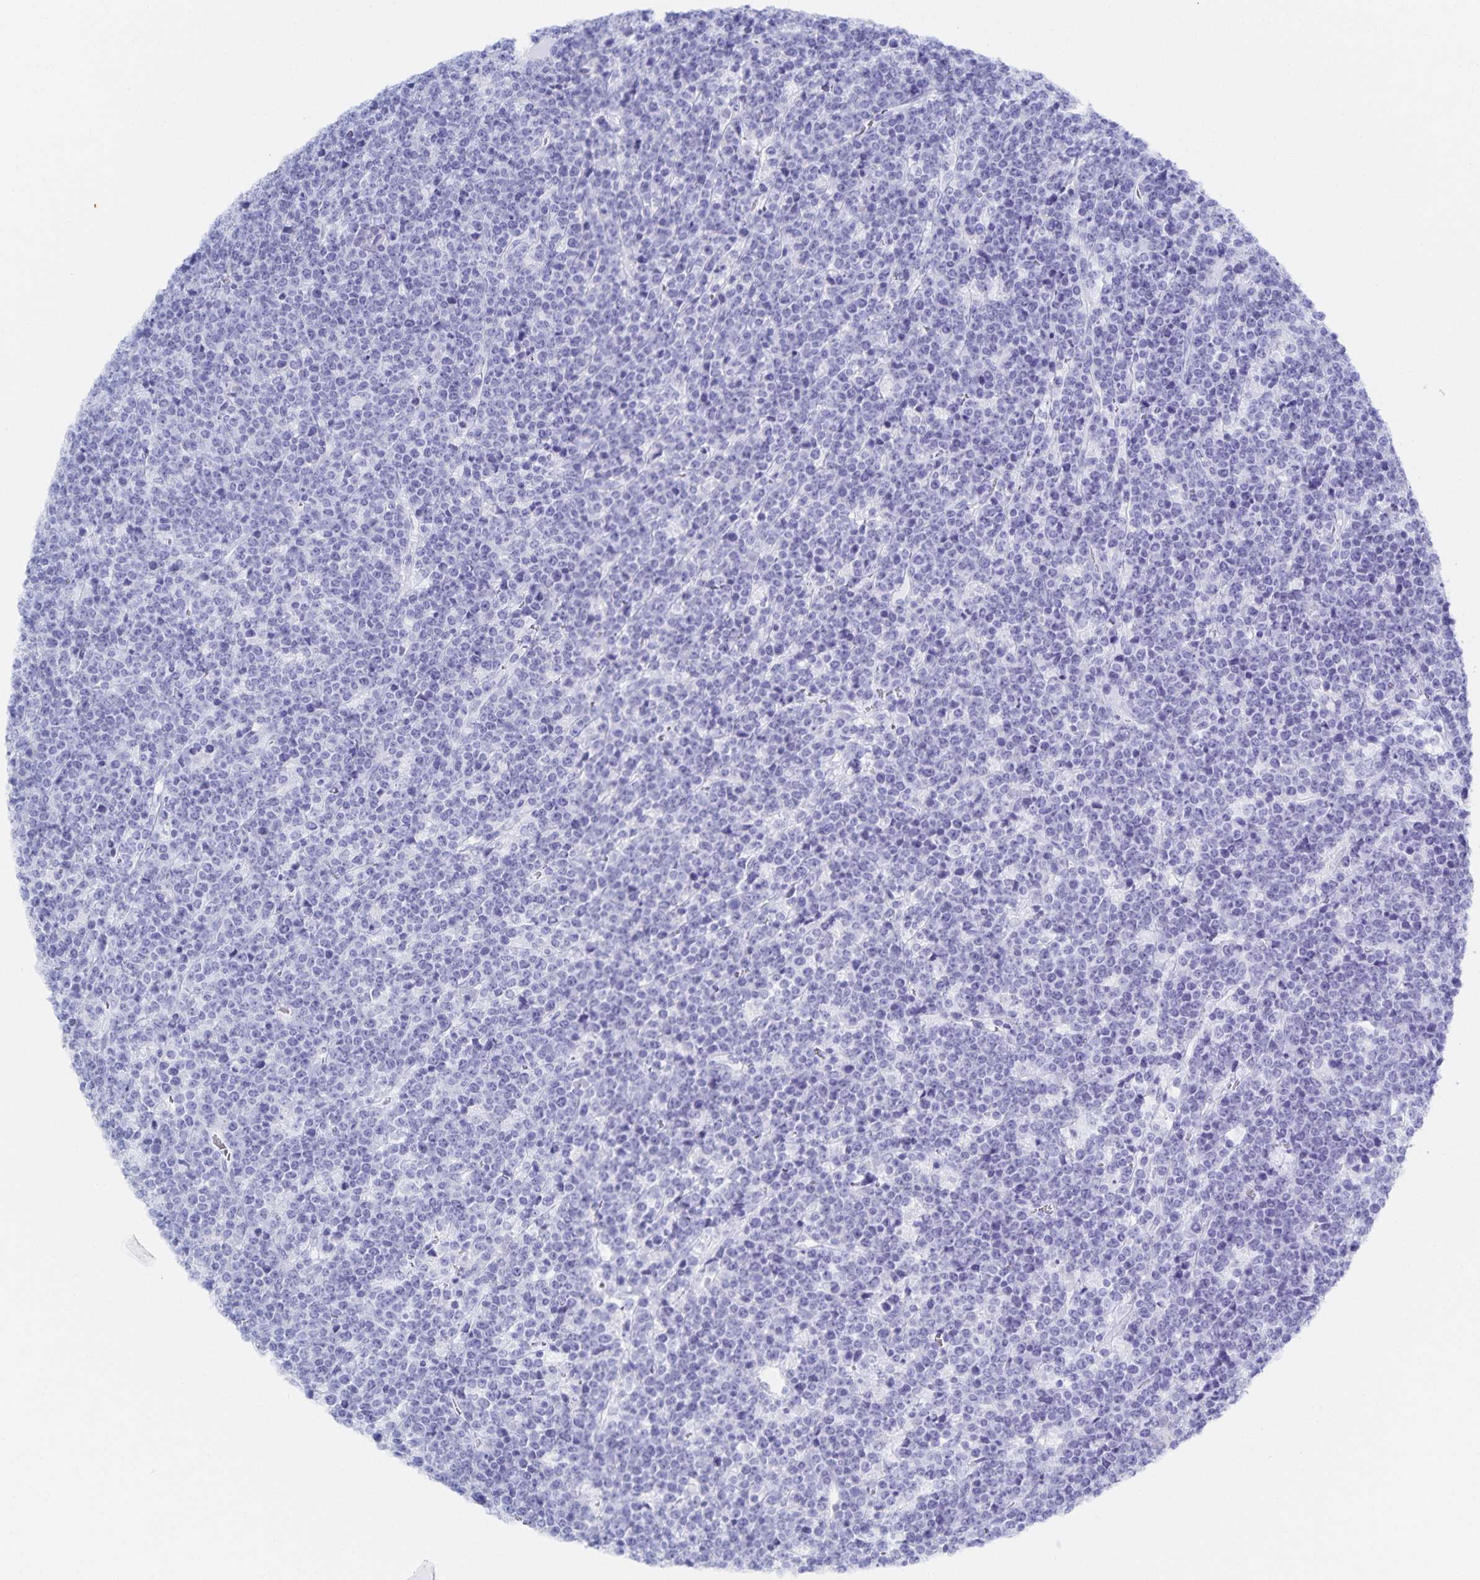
{"staining": {"intensity": "negative", "quantity": "none", "location": "none"}, "tissue": "lymphoma", "cell_type": "Tumor cells", "image_type": "cancer", "snomed": [{"axis": "morphology", "description": "Malignant lymphoma, non-Hodgkin's type, High grade"}, {"axis": "topography", "description": "Ovary"}], "caption": "The micrograph demonstrates no significant positivity in tumor cells of lymphoma. (Brightfield microscopy of DAB immunohistochemistry (IHC) at high magnification).", "gene": "SNTN", "patient": {"sex": "female", "age": 56}}